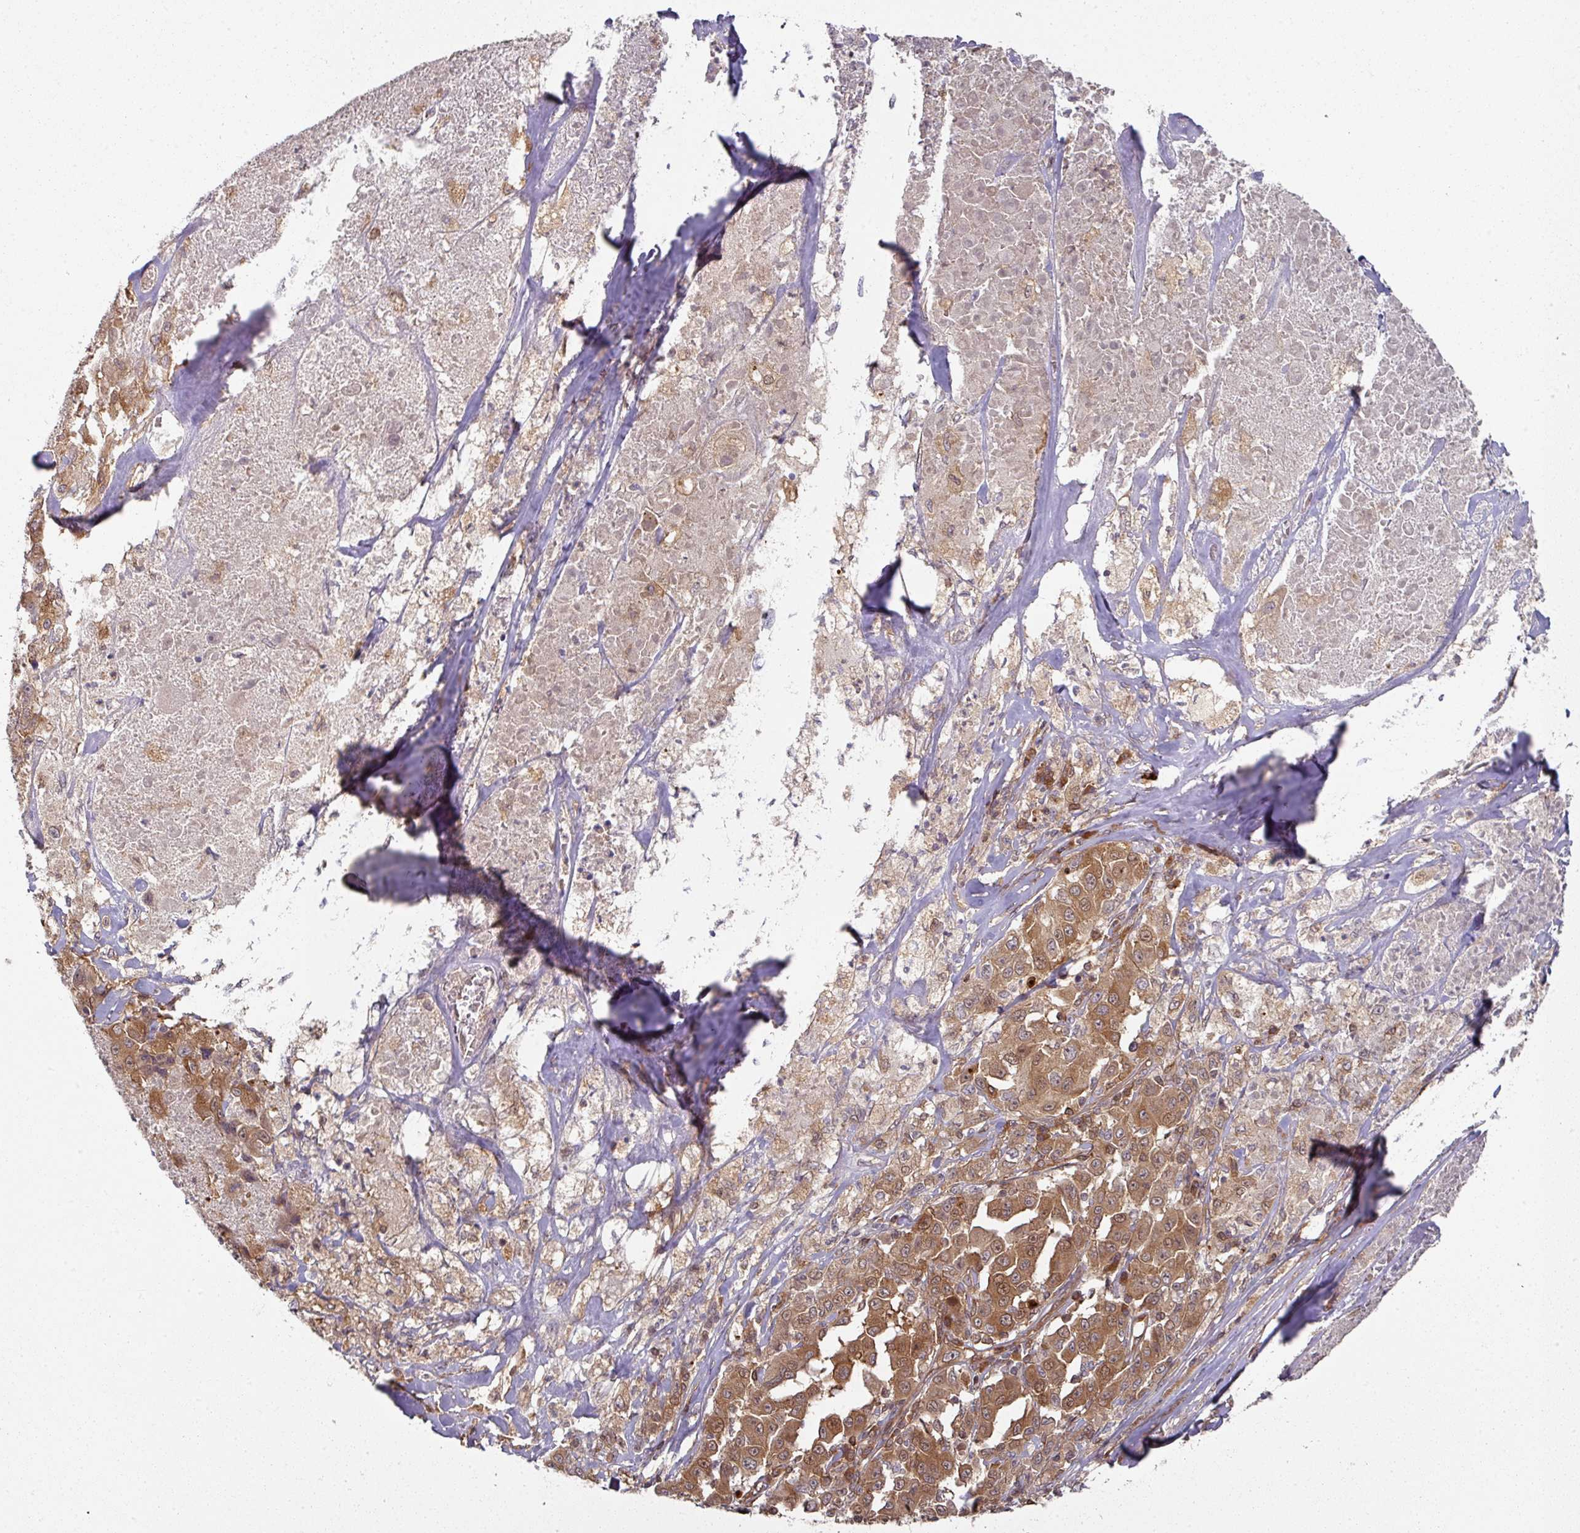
{"staining": {"intensity": "strong", "quantity": ">75%", "location": "cytoplasmic/membranous"}, "tissue": "melanoma", "cell_type": "Tumor cells", "image_type": "cancer", "snomed": [{"axis": "morphology", "description": "Malignant melanoma, Metastatic site"}, {"axis": "topography", "description": "Lymph node"}], "caption": "Immunohistochemical staining of human malignant melanoma (metastatic site) displays high levels of strong cytoplasmic/membranous protein positivity in approximately >75% of tumor cells.", "gene": "EIF4EBP2", "patient": {"sex": "male", "age": 62}}